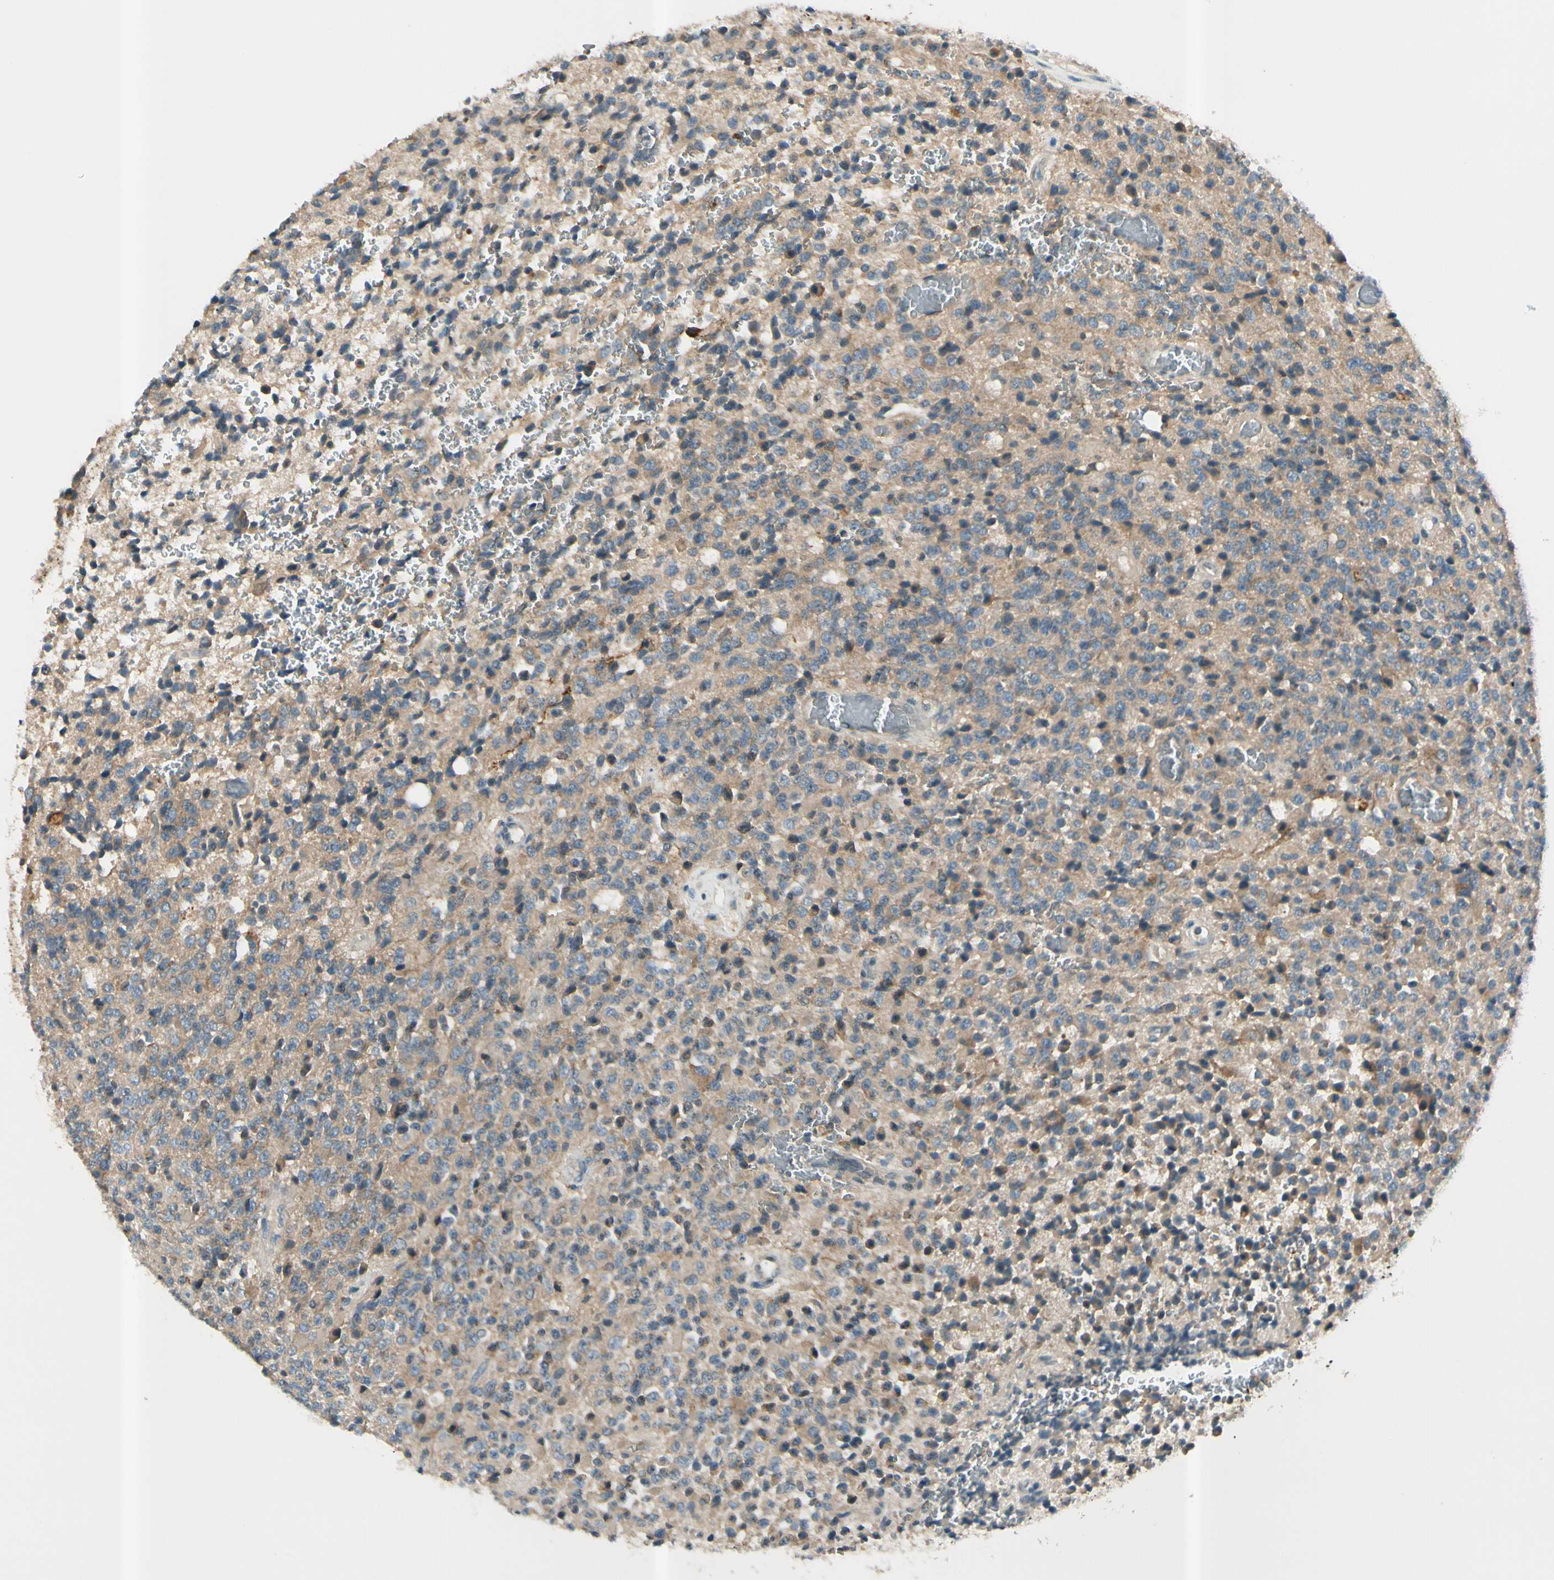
{"staining": {"intensity": "weak", "quantity": ">75%", "location": "cytoplasmic/membranous"}, "tissue": "glioma", "cell_type": "Tumor cells", "image_type": "cancer", "snomed": [{"axis": "morphology", "description": "Glioma, malignant, High grade"}, {"axis": "topography", "description": "pancreas cauda"}], "caption": "Immunohistochemical staining of human glioma displays weak cytoplasmic/membranous protein positivity in about >75% of tumor cells.", "gene": "ICAM5", "patient": {"sex": "male", "age": 60}}